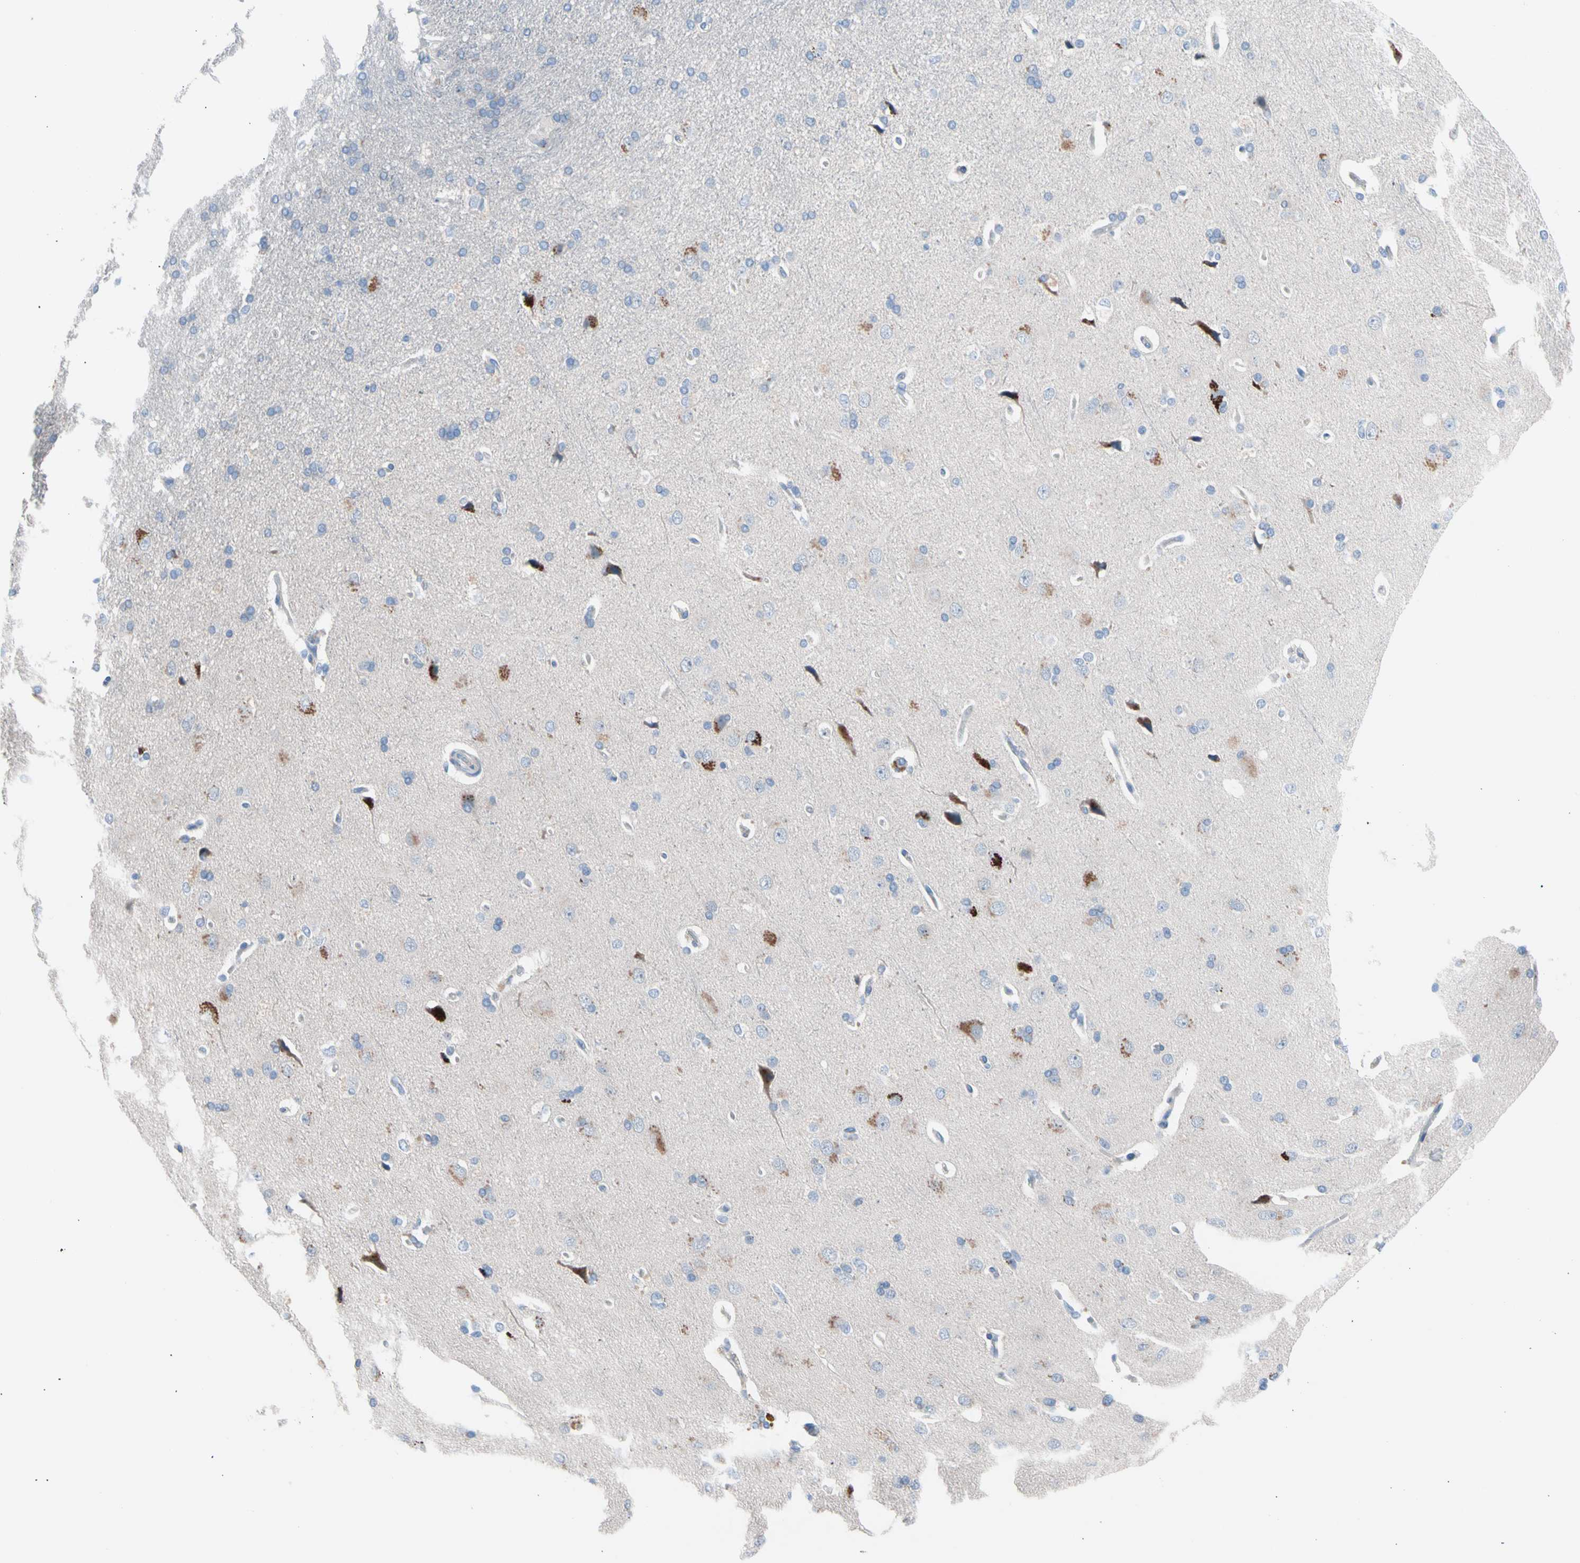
{"staining": {"intensity": "negative", "quantity": "none", "location": "none"}, "tissue": "cerebral cortex", "cell_type": "Endothelial cells", "image_type": "normal", "snomed": [{"axis": "morphology", "description": "Normal tissue, NOS"}, {"axis": "topography", "description": "Cerebral cortex"}], "caption": "An immunohistochemistry micrograph of benign cerebral cortex is shown. There is no staining in endothelial cells of cerebral cortex.", "gene": "CASQ1", "patient": {"sex": "male", "age": 62}}